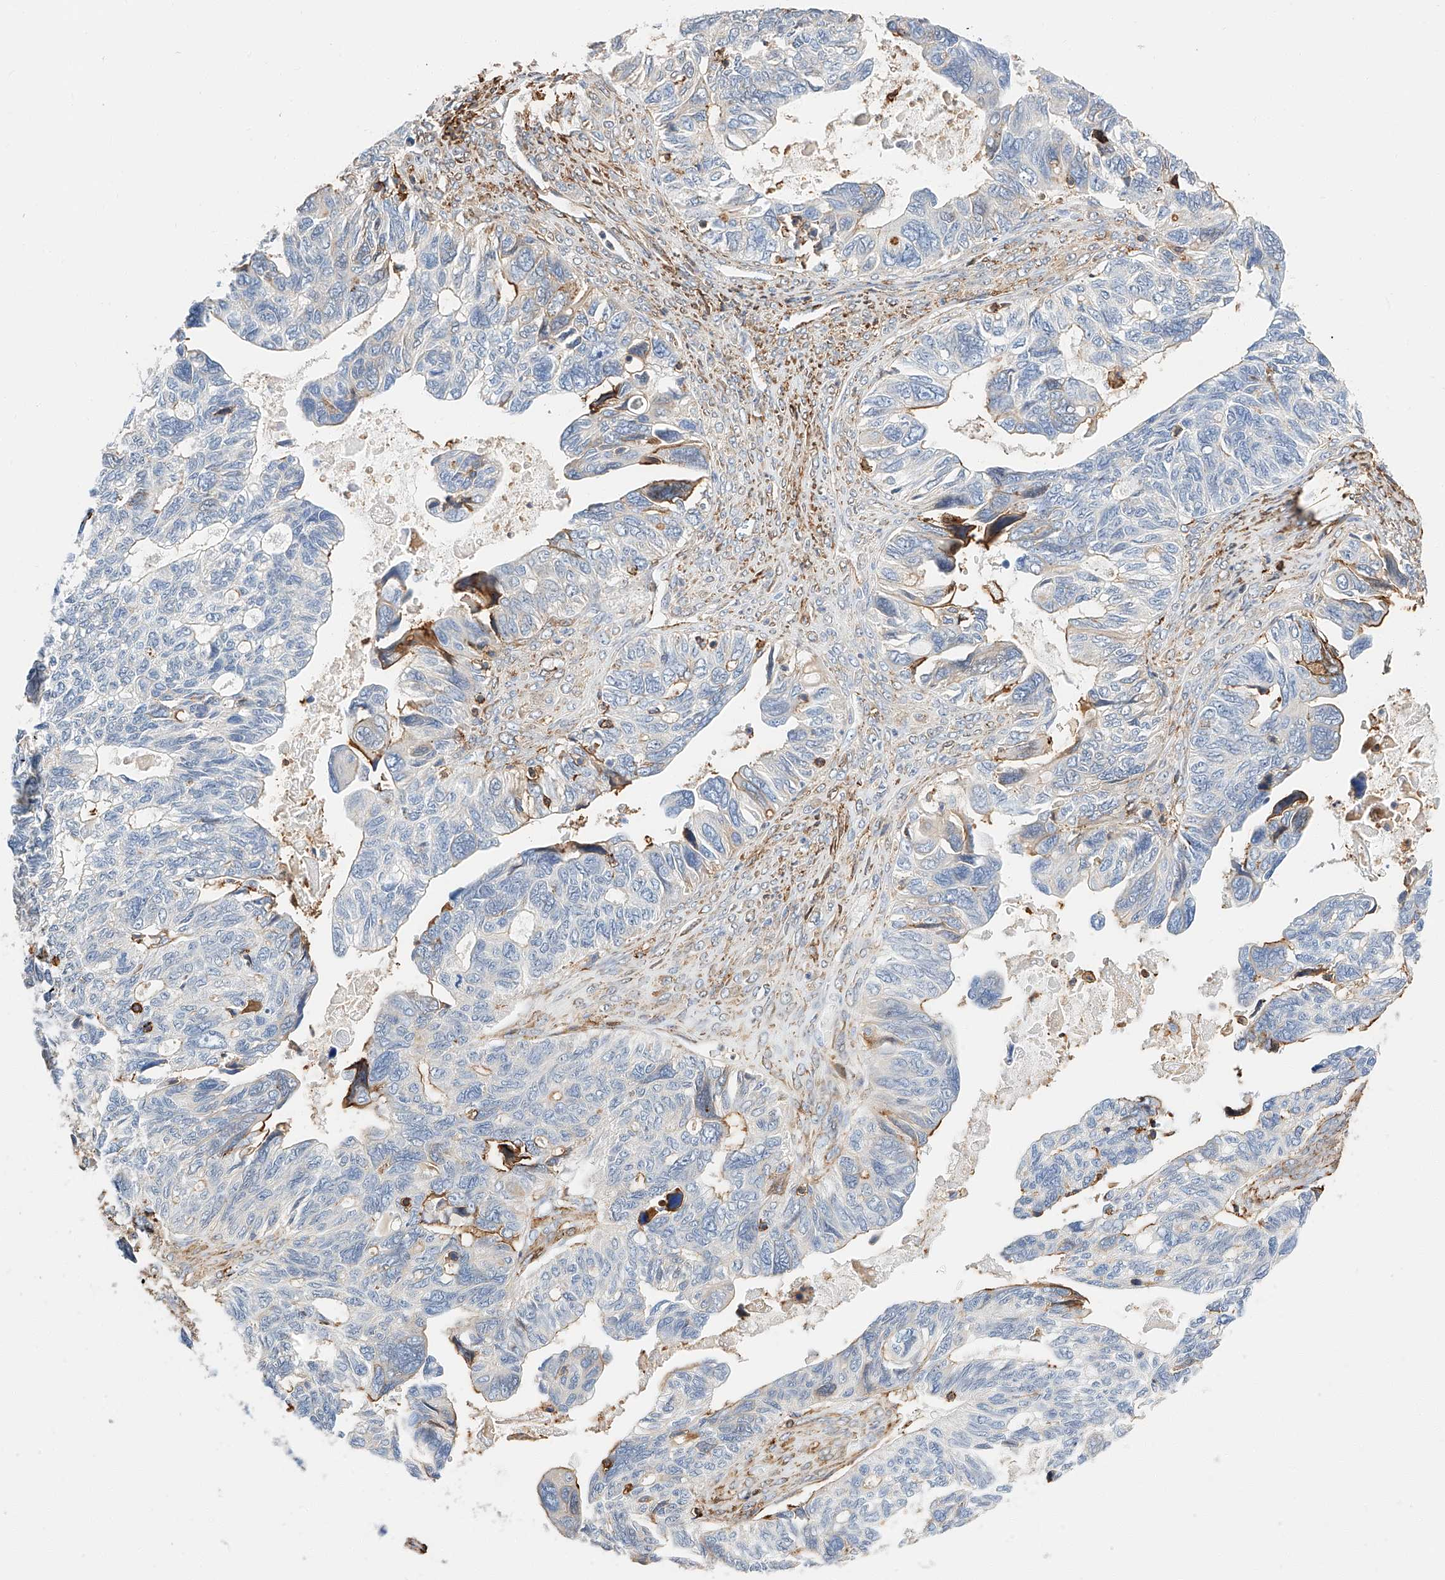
{"staining": {"intensity": "moderate", "quantity": "<25%", "location": "cytoplasmic/membranous"}, "tissue": "ovarian cancer", "cell_type": "Tumor cells", "image_type": "cancer", "snomed": [{"axis": "morphology", "description": "Cystadenocarcinoma, serous, NOS"}, {"axis": "topography", "description": "Ovary"}], "caption": "The image displays staining of ovarian cancer, revealing moderate cytoplasmic/membranous protein expression (brown color) within tumor cells.", "gene": "WFS1", "patient": {"sex": "female", "age": 79}}